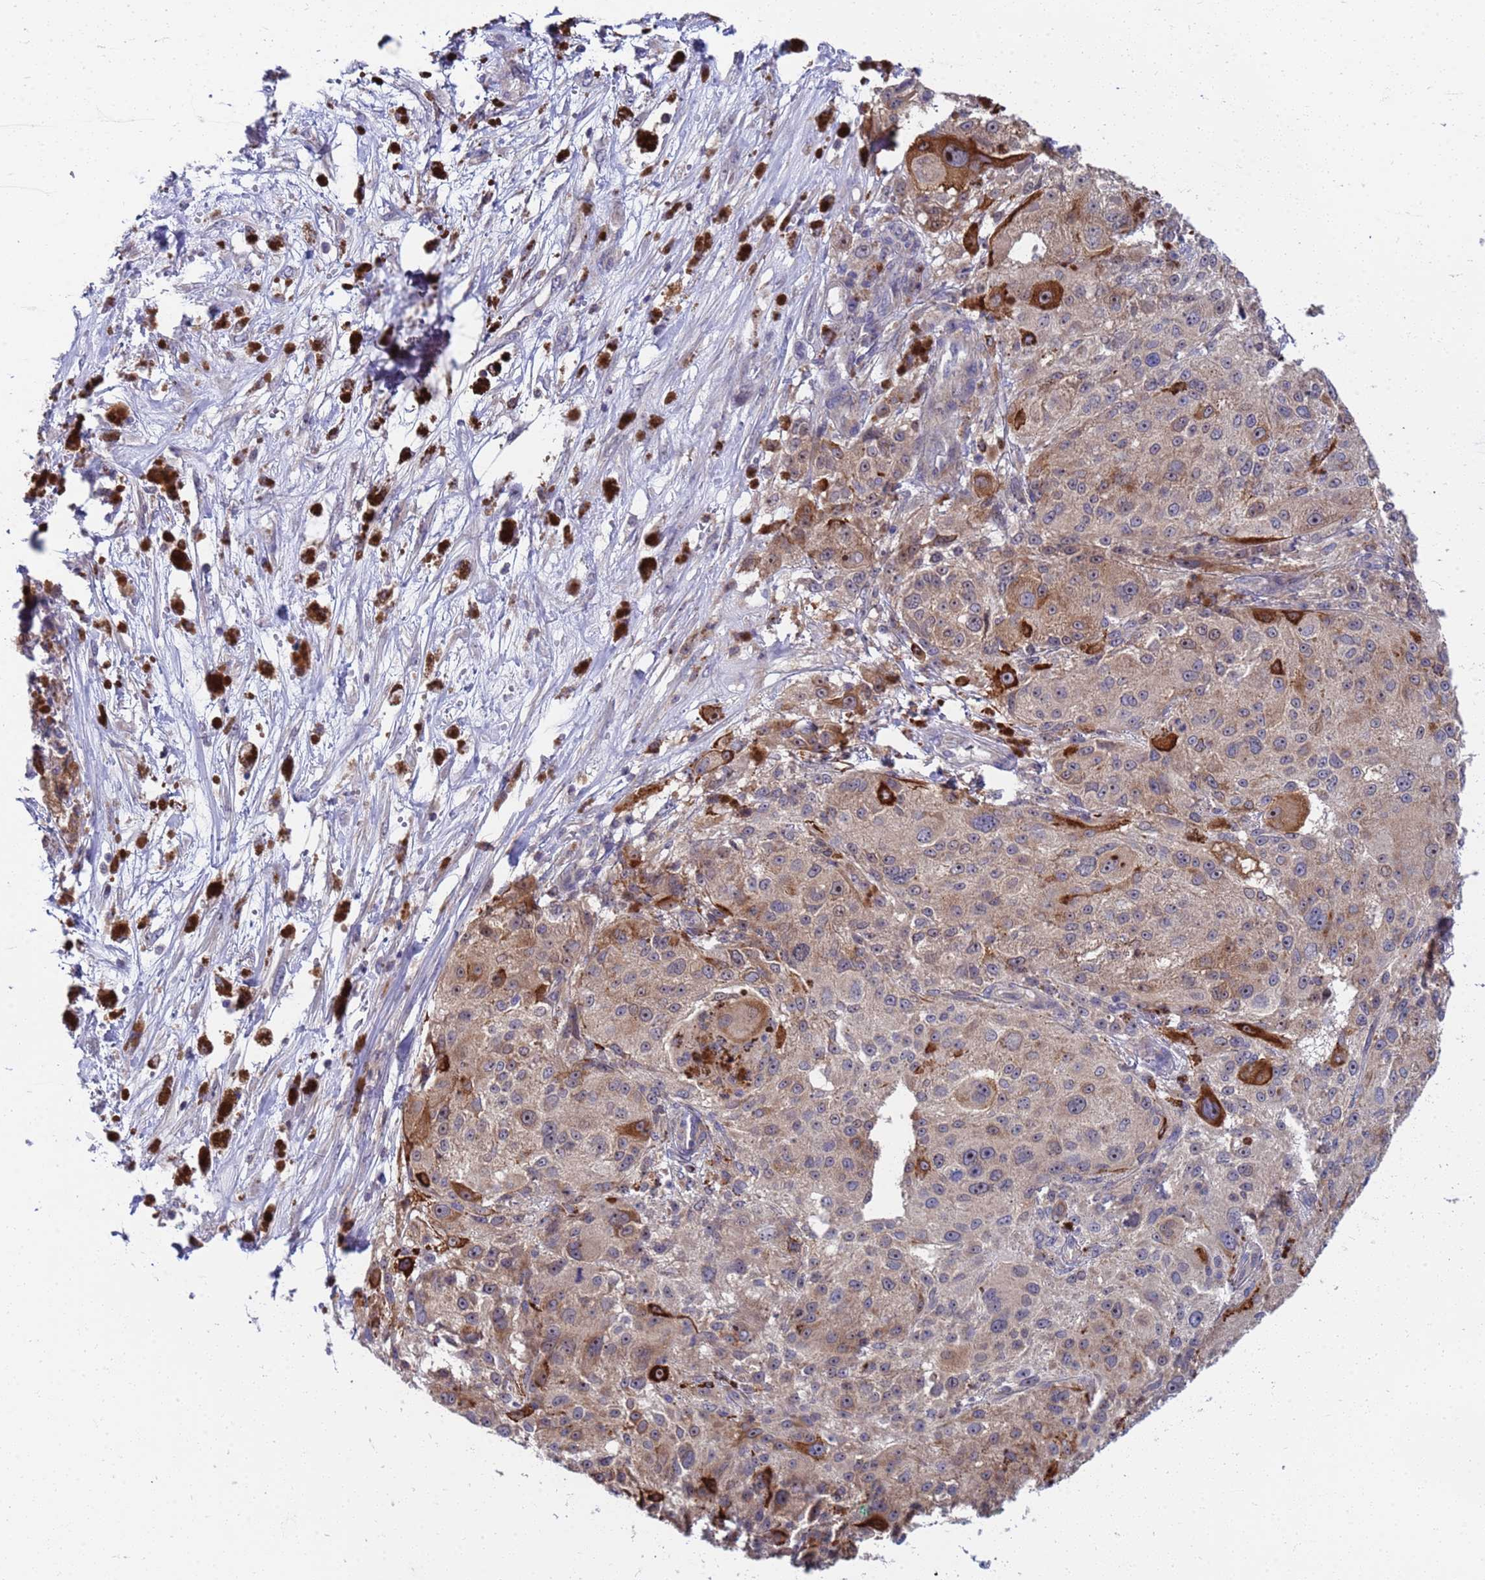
{"staining": {"intensity": "moderate", "quantity": ">75%", "location": "cytoplasmic/membranous,nuclear"}, "tissue": "melanoma", "cell_type": "Tumor cells", "image_type": "cancer", "snomed": [{"axis": "morphology", "description": "Necrosis, NOS"}, {"axis": "morphology", "description": "Malignant melanoma, NOS"}, {"axis": "topography", "description": "Skin"}], "caption": "Protein staining exhibits moderate cytoplasmic/membranous and nuclear staining in about >75% of tumor cells in melanoma. The staining was performed using DAB, with brown indicating positive protein expression. Nuclei are stained blue with hematoxylin.", "gene": "ENOSF1", "patient": {"sex": "female", "age": 87}}